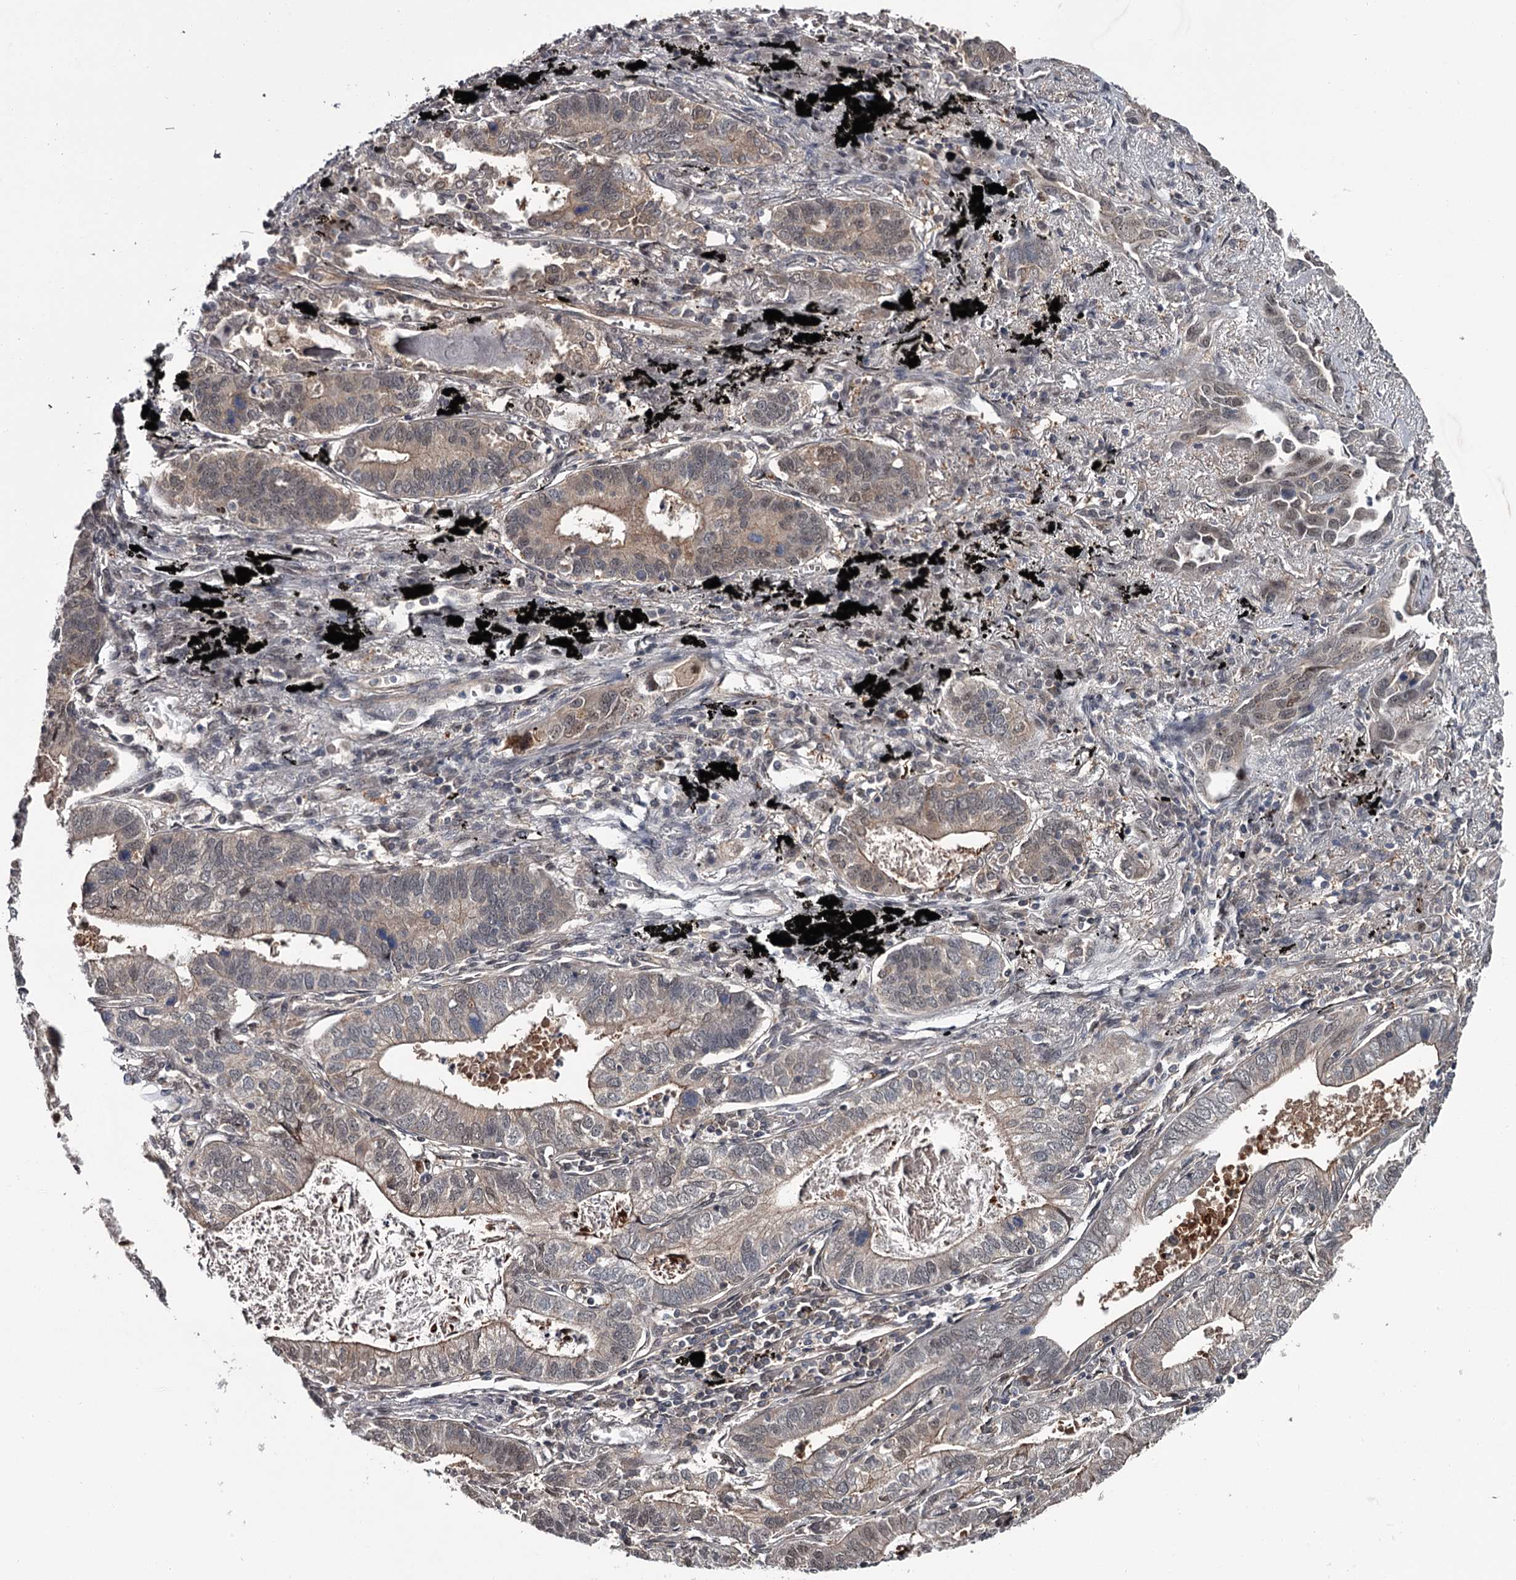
{"staining": {"intensity": "weak", "quantity": "<25%", "location": "cytoplasmic/membranous"}, "tissue": "lung cancer", "cell_type": "Tumor cells", "image_type": "cancer", "snomed": [{"axis": "morphology", "description": "Adenocarcinoma, NOS"}, {"axis": "topography", "description": "Lung"}], "caption": "This photomicrograph is of adenocarcinoma (lung) stained with immunohistochemistry to label a protein in brown with the nuclei are counter-stained blue. There is no positivity in tumor cells.", "gene": "DAO", "patient": {"sex": "male", "age": 67}}